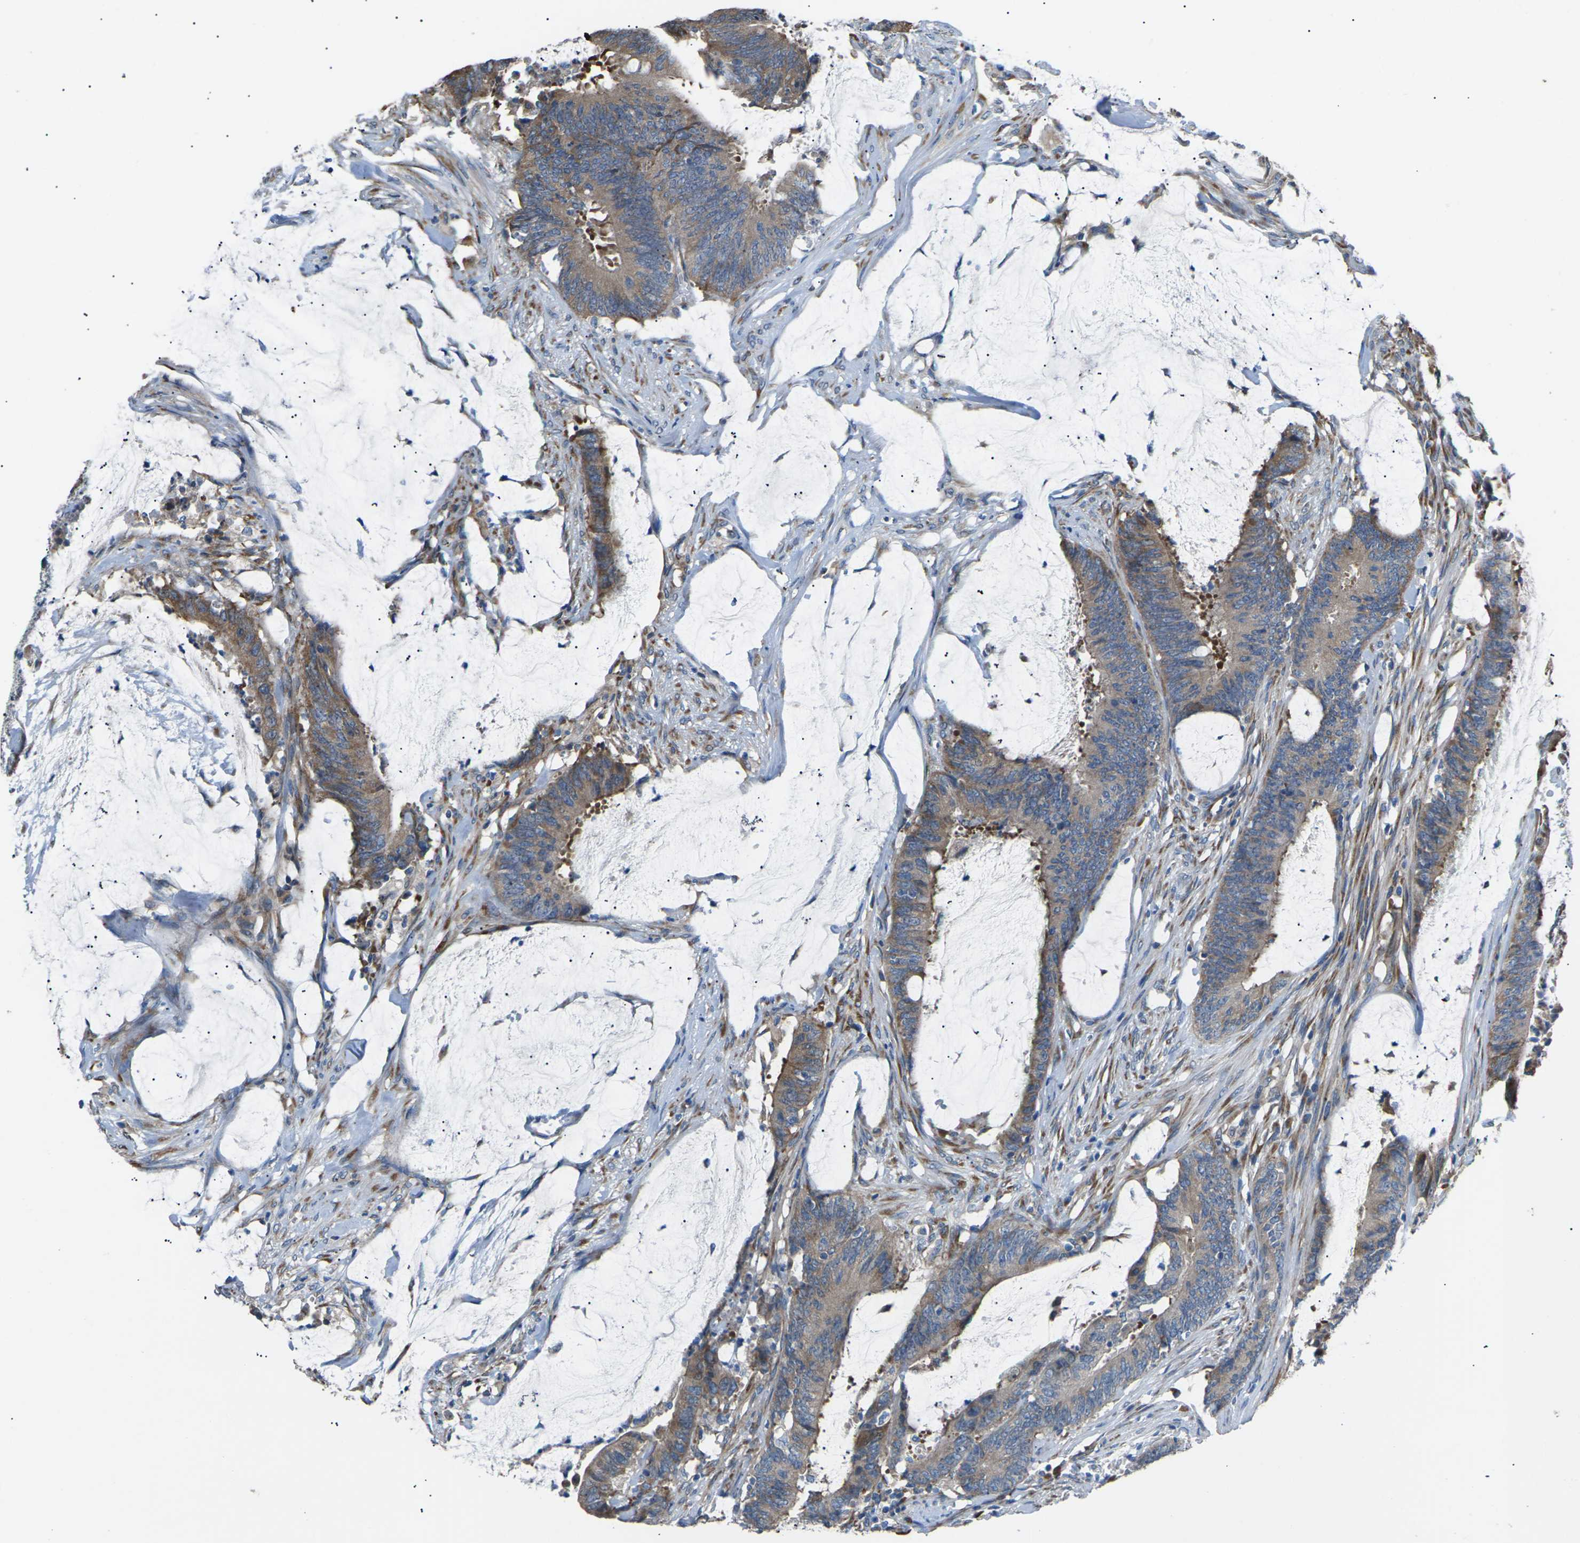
{"staining": {"intensity": "moderate", "quantity": ">75%", "location": "cytoplasmic/membranous"}, "tissue": "colorectal cancer", "cell_type": "Tumor cells", "image_type": "cancer", "snomed": [{"axis": "morphology", "description": "Adenocarcinoma, NOS"}, {"axis": "topography", "description": "Rectum"}], "caption": "Immunohistochemical staining of colorectal cancer (adenocarcinoma) displays moderate cytoplasmic/membranous protein expression in about >75% of tumor cells. (brown staining indicates protein expression, while blue staining denotes nuclei).", "gene": "KLHDC8B", "patient": {"sex": "female", "age": 66}}